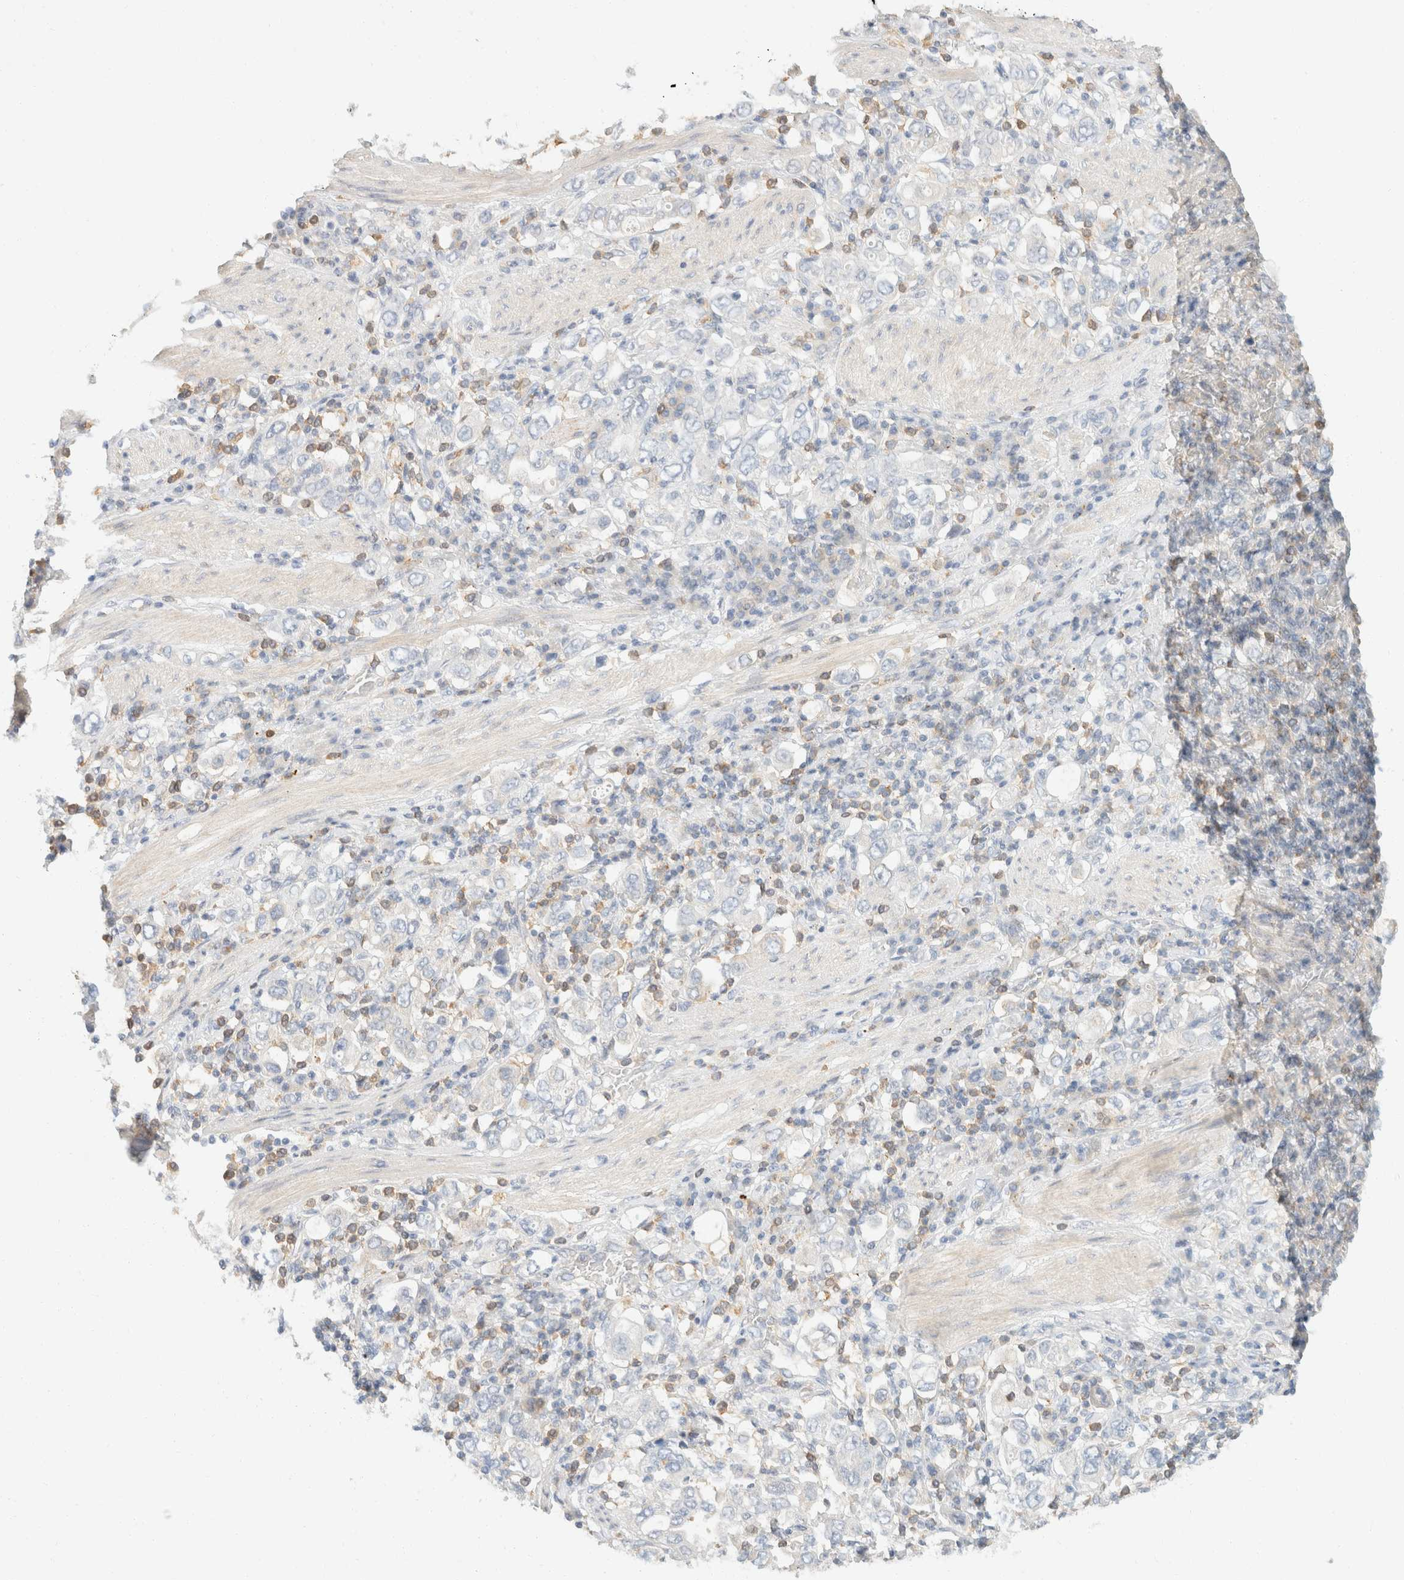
{"staining": {"intensity": "negative", "quantity": "none", "location": "none"}, "tissue": "stomach cancer", "cell_type": "Tumor cells", "image_type": "cancer", "snomed": [{"axis": "morphology", "description": "Adenocarcinoma, NOS"}, {"axis": "topography", "description": "Stomach, upper"}], "caption": "Tumor cells are negative for brown protein staining in stomach adenocarcinoma.", "gene": "SH3GLB2", "patient": {"sex": "male", "age": 62}}